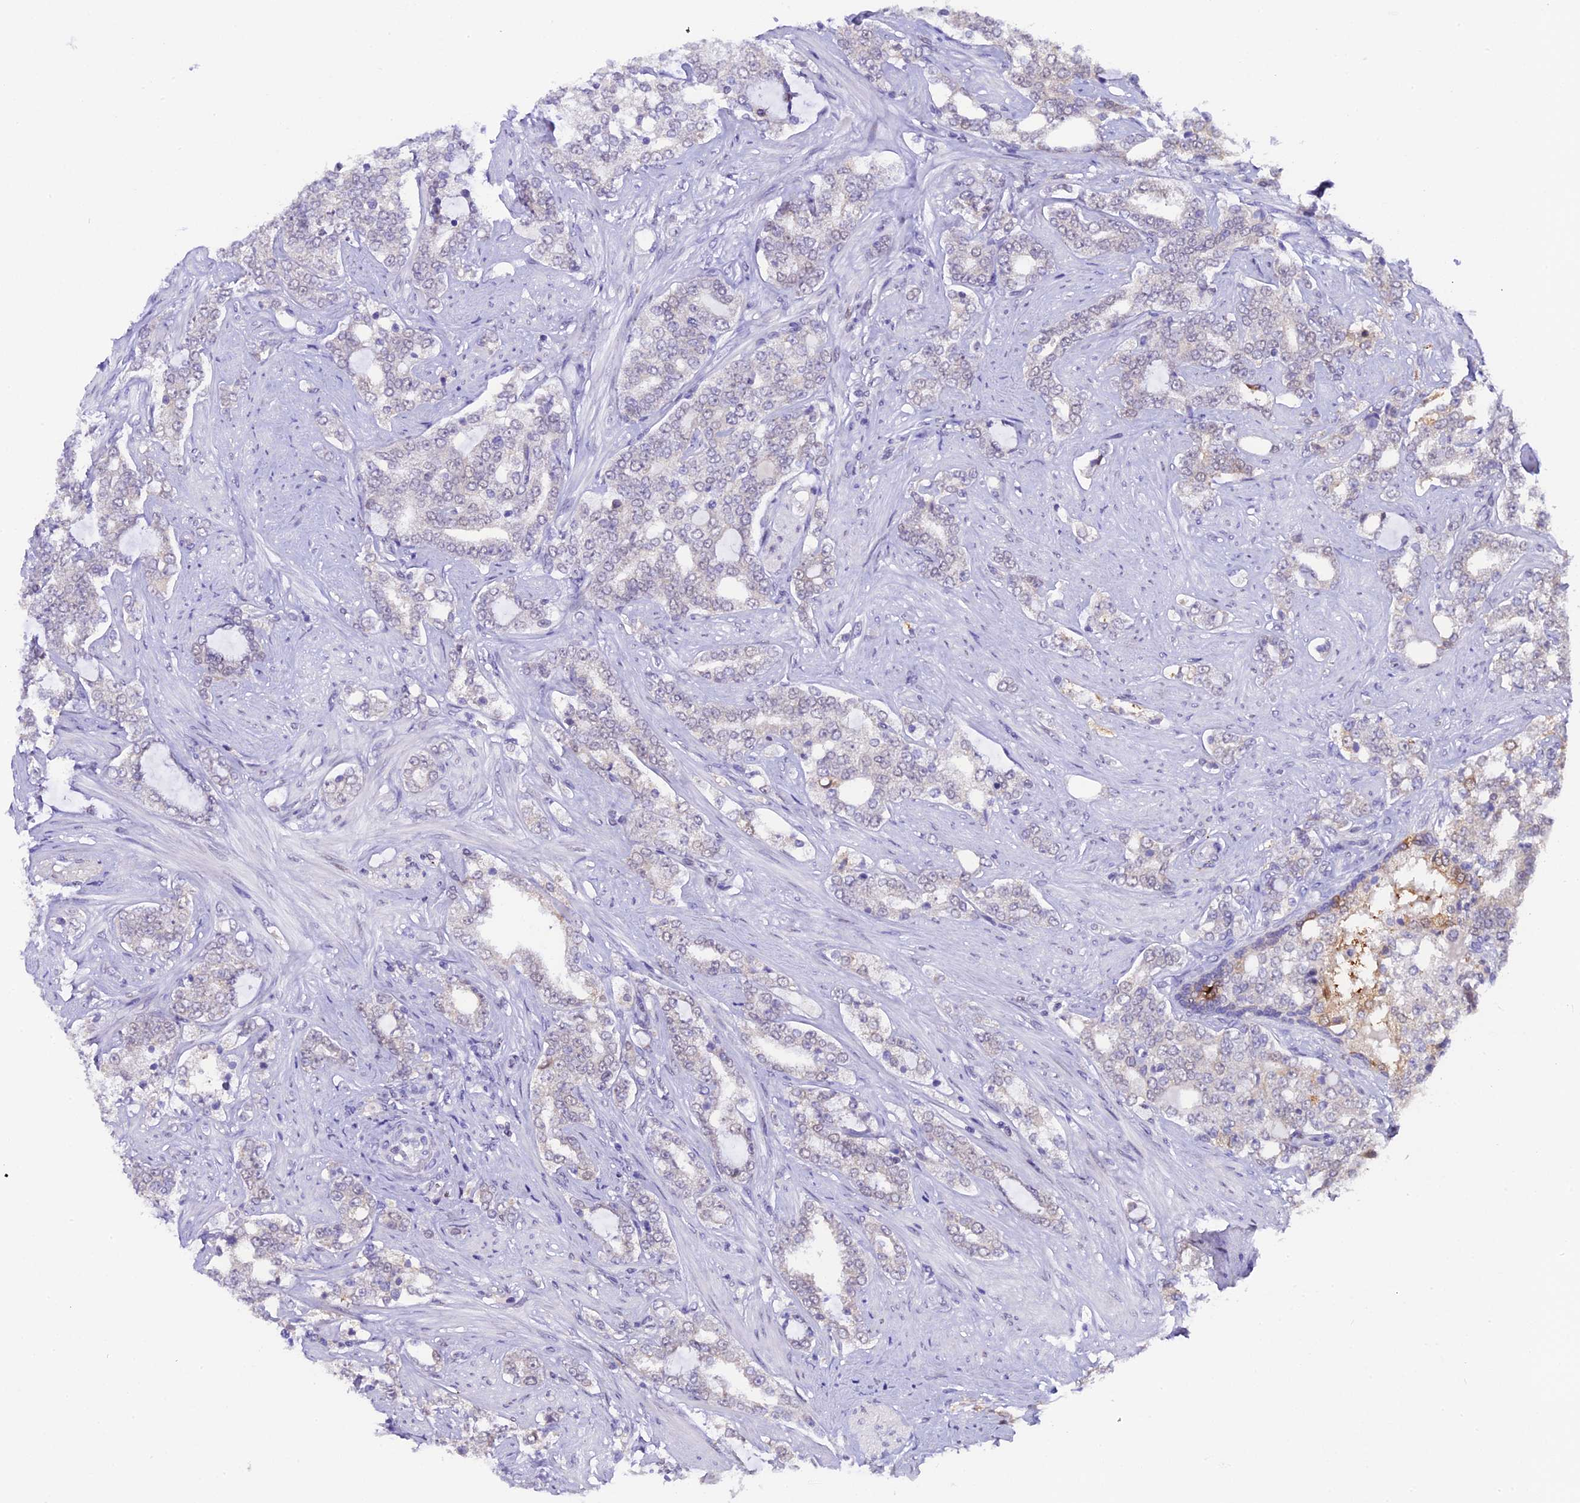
{"staining": {"intensity": "weak", "quantity": "<25%", "location": "nuclear"}, "tissue": "prostate cancer", "cell_type": "Tumor cells", "image_type": "cancer", "snomed": [{"axis": "morphology", "description": "Adenocarcinoma, High grade"}, {"axis": "topography", "description": "Prostate"}], "caption": "A histopathology image of human adenocarcinoma (high-grade) (prostate) is negative for staining in tumor cells.", "gene": "OSGEP", "patient": {"sex": "male", "age": 64}}